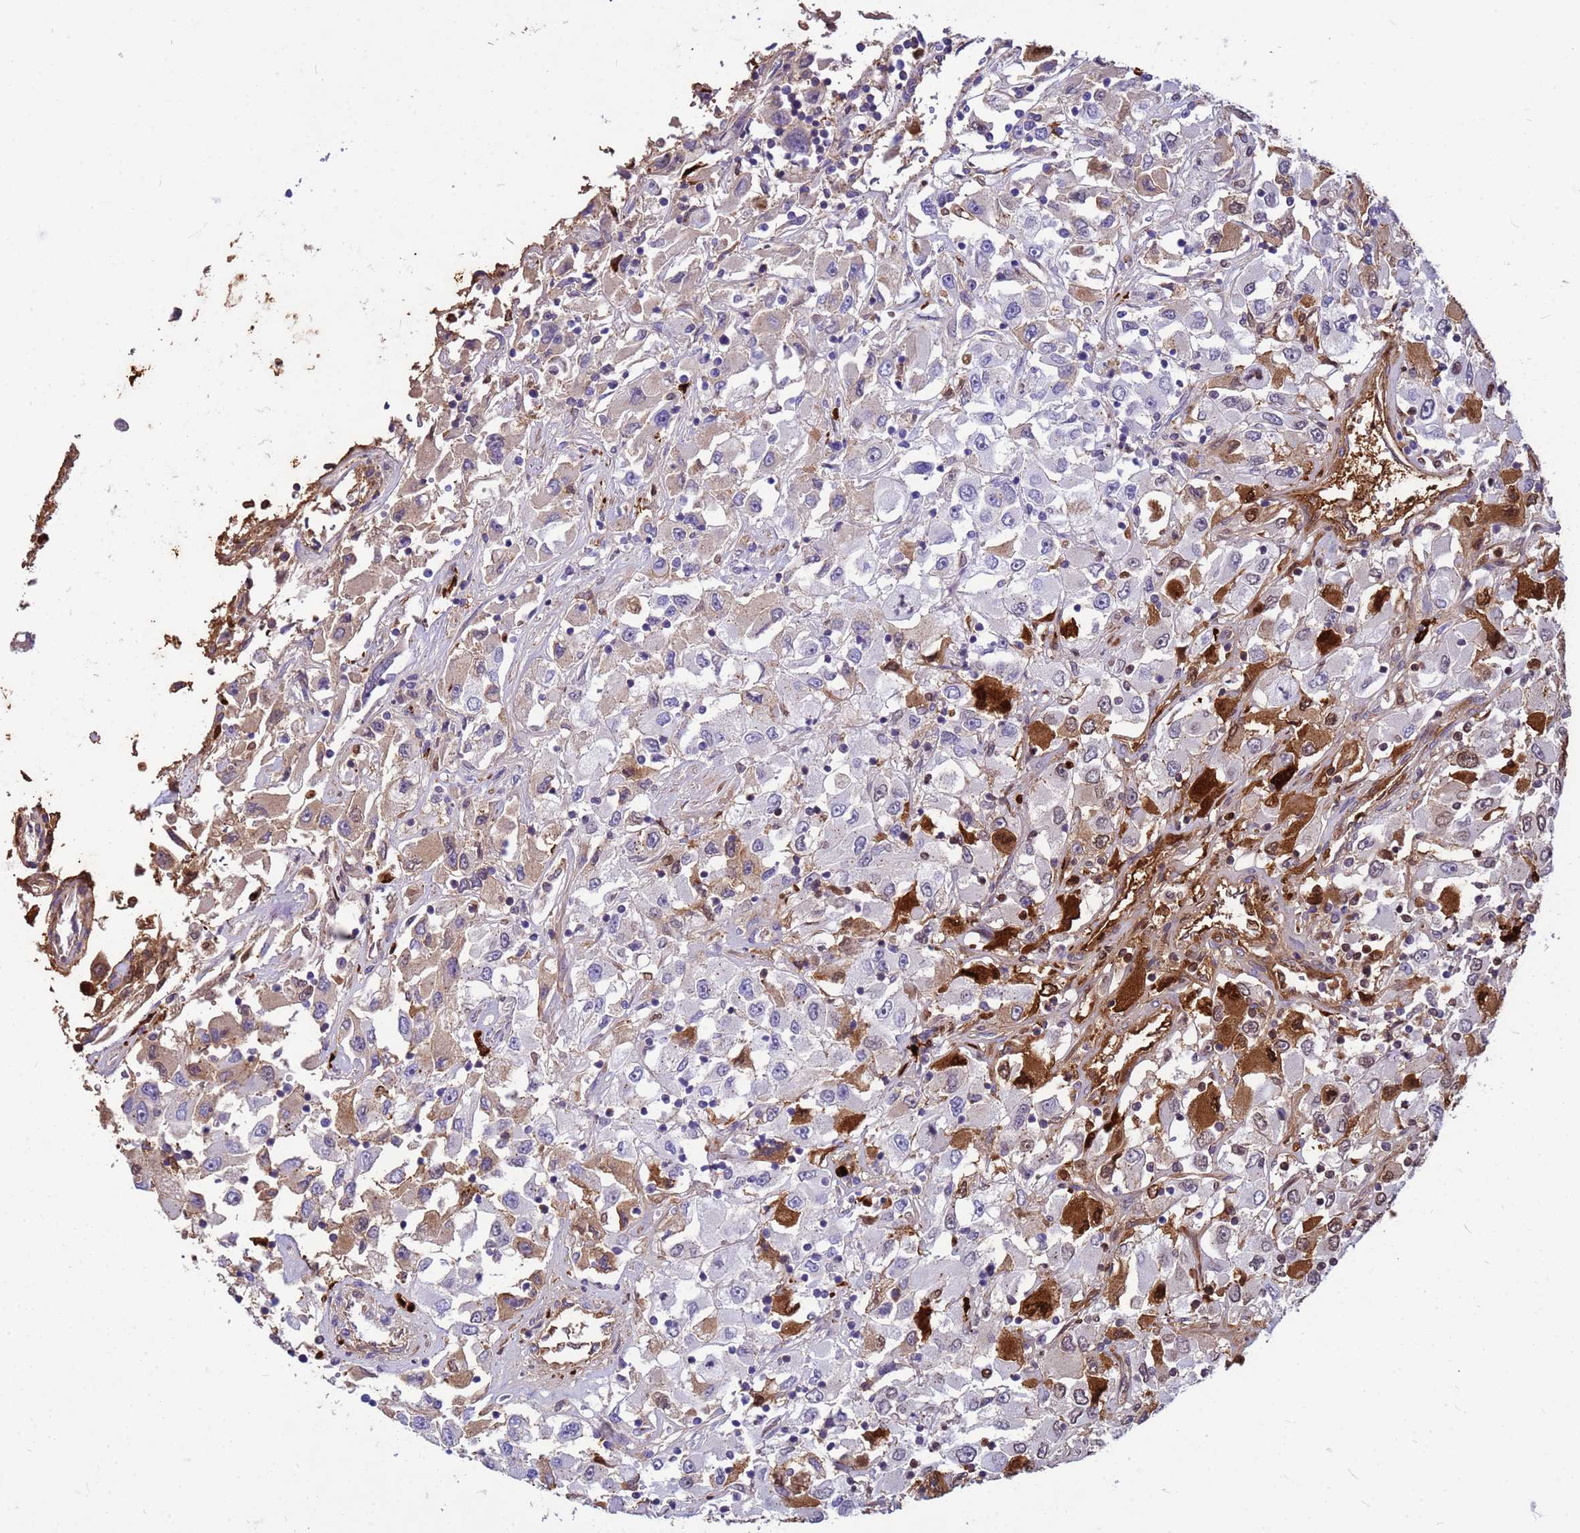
{"staining": {"intensity": "moderate", "quantity": "<25%", "location": "cytoplasmic/membranous,nuclear"}, "tissue": "renal cancer", "cell_type": "Tumor cells", "image_type": "cancer", "snomed": [{"axis": "morphology", "description": "Adenocarcinoma, NOS"}, {"axis": "topography", "description": "Kidney"}], "caption": "Protein staining of adenocarcinoma (renal) tissue displays moderate cytoplasmic/membranous and nuclear positivity in approximately <25% of tumor cells. Using DAB (brown) and hematoxylin (blue) stains, captured at high magnification using brightfield microscopy.", "gene": "ORM1", "patient": {"sex": "female", "age": 52}}